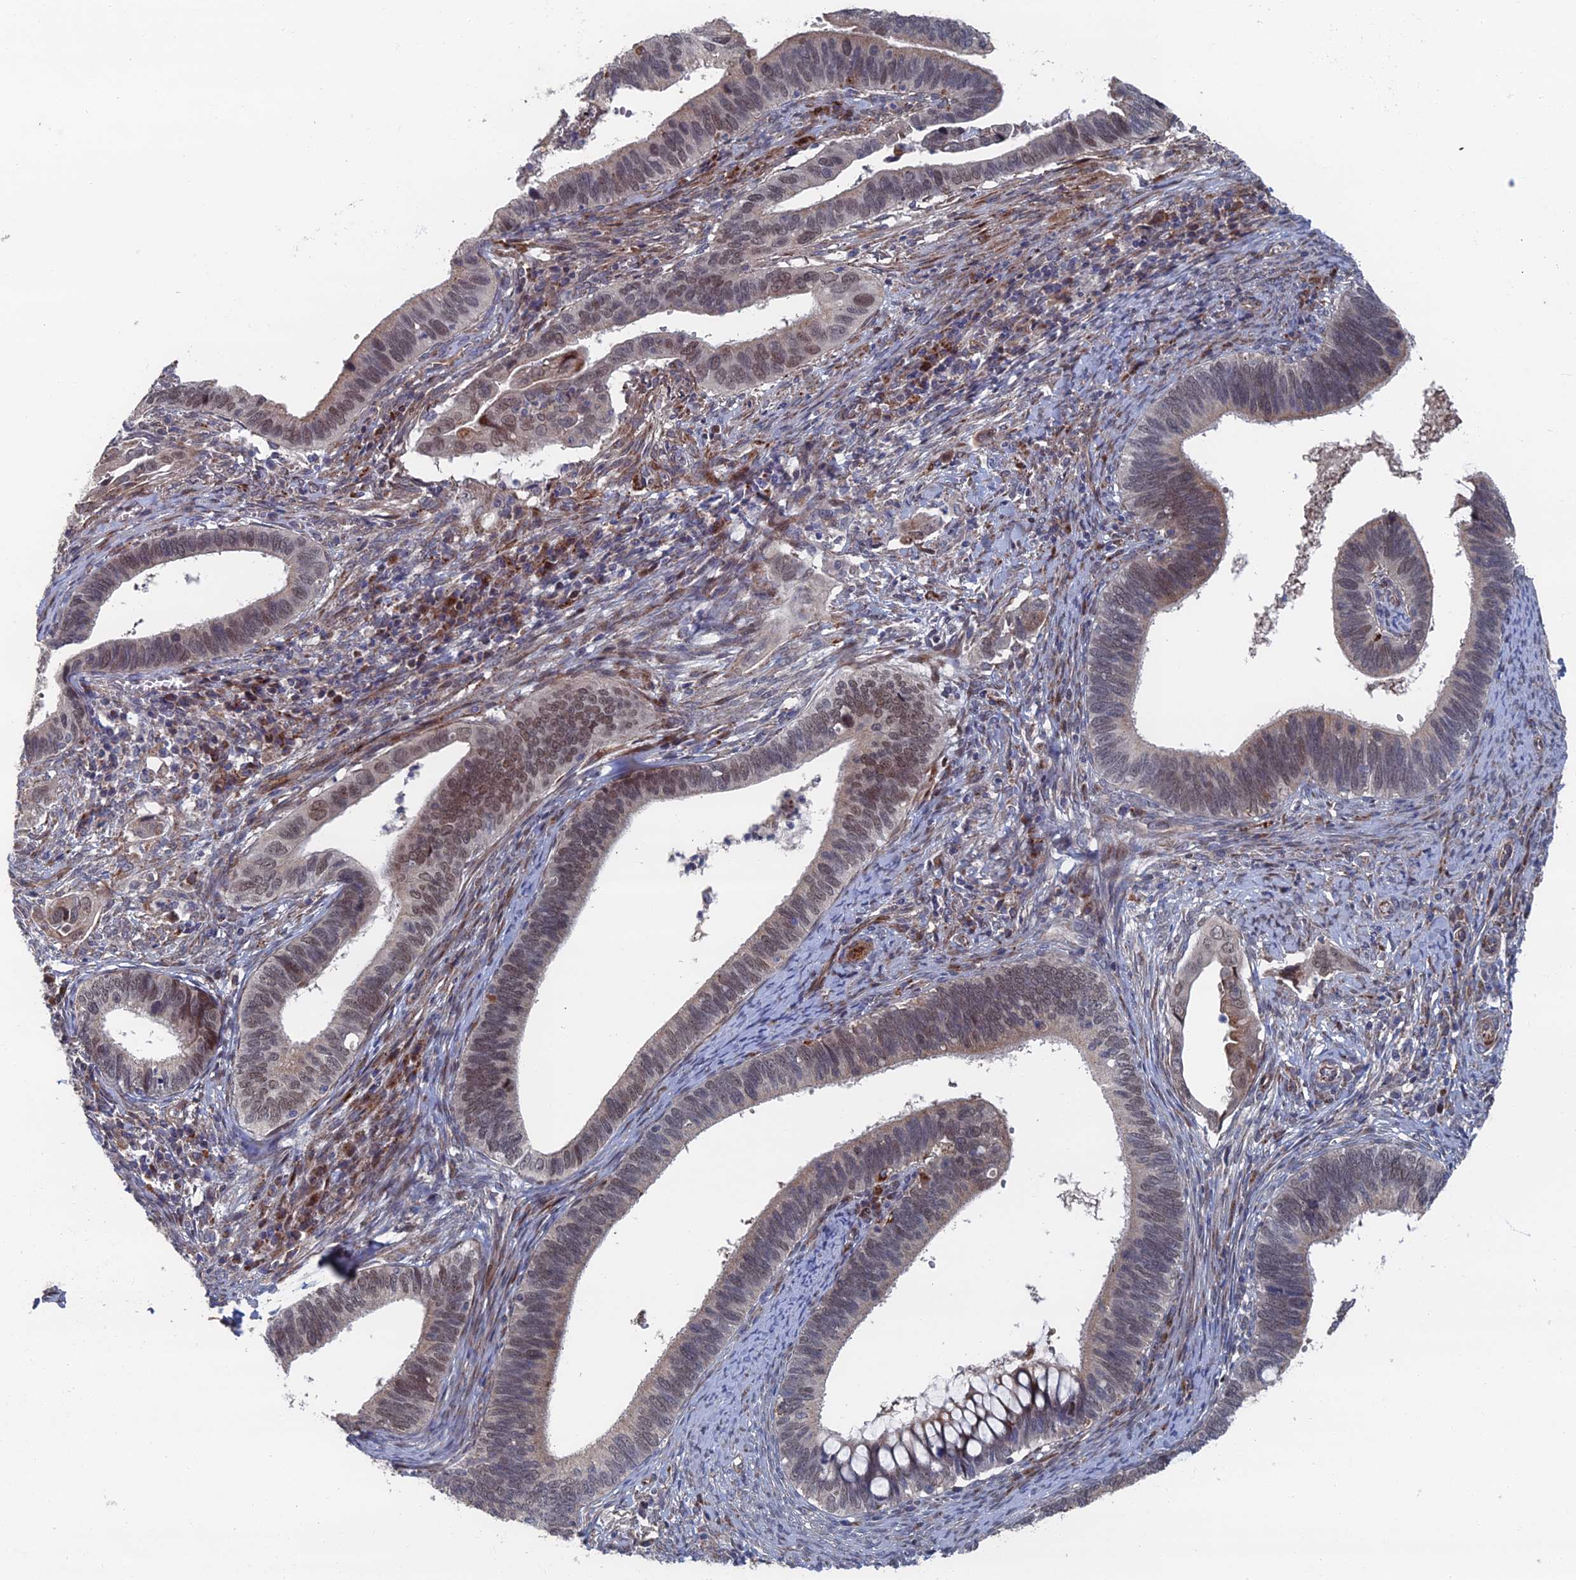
{"staining": {"intensity": "weak", "quantity": "25%-75%", "location": "nuclear"}, "tissue": "cervical cancer", "cell_type": "Tumor cells", "image_type": "cancer", "snomed": [{"axis": "morphology", "description": "Adenocarcinoma, NOS"}, {"axis": "topography", "description": "Cervix"}], "caption": "A photomicrograph of human adenocarcinoma (cervical) stained for a protein reveals weak nuclear brown staining in tumor cells.", "gene": "GTF2IRD1", "patient": {"sex": "female", "age": 42}}